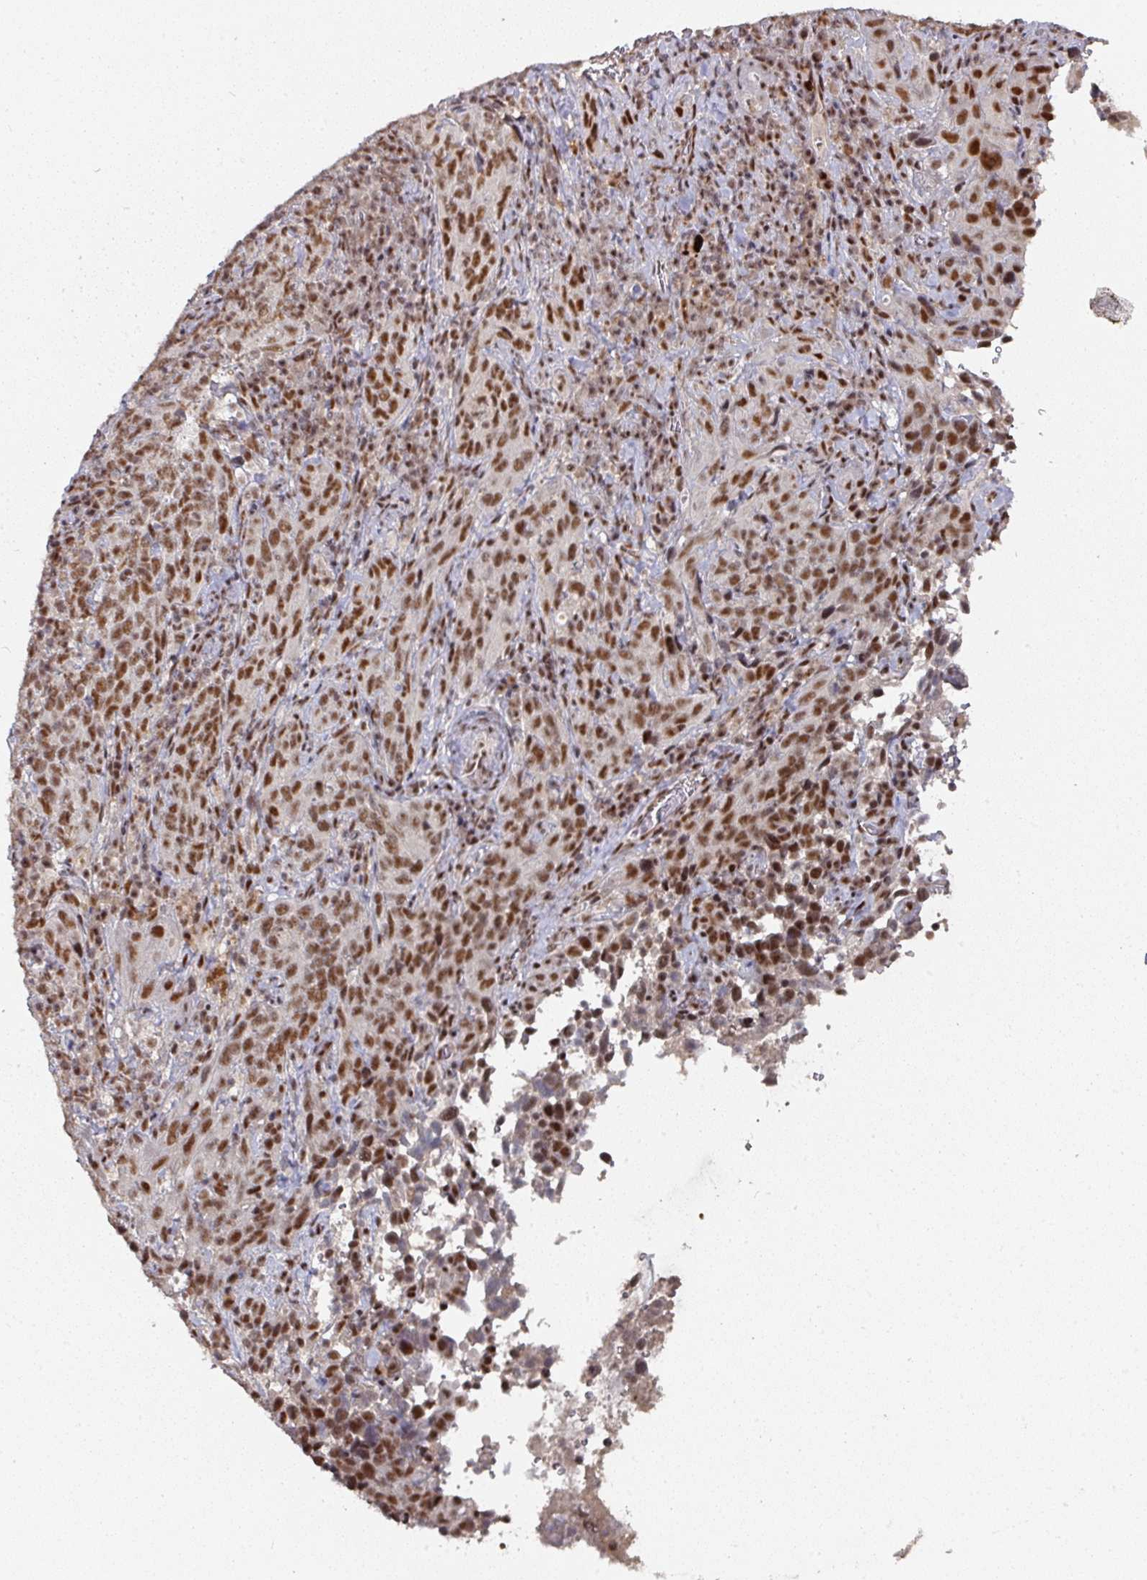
{"staining": {"intensity": "strong", "quantity": ">75%", "location": "nuclear"}, "tissue": "cervical cancer", "cell_type": "Tumor cells", "image_type": "cancer", "snomed": [{"axis": "morphology", "description": "Squamous cell carcinoma, NOS"}, {"axis": "topography", "description": "Cervix"}], "caption": "A histopathology image of human cervical cancer stained for a protein displays strong nuclear brown staining in tumor cells.", "gene": "MEPCE", "patient": {"sex": "female", "age": 51}}